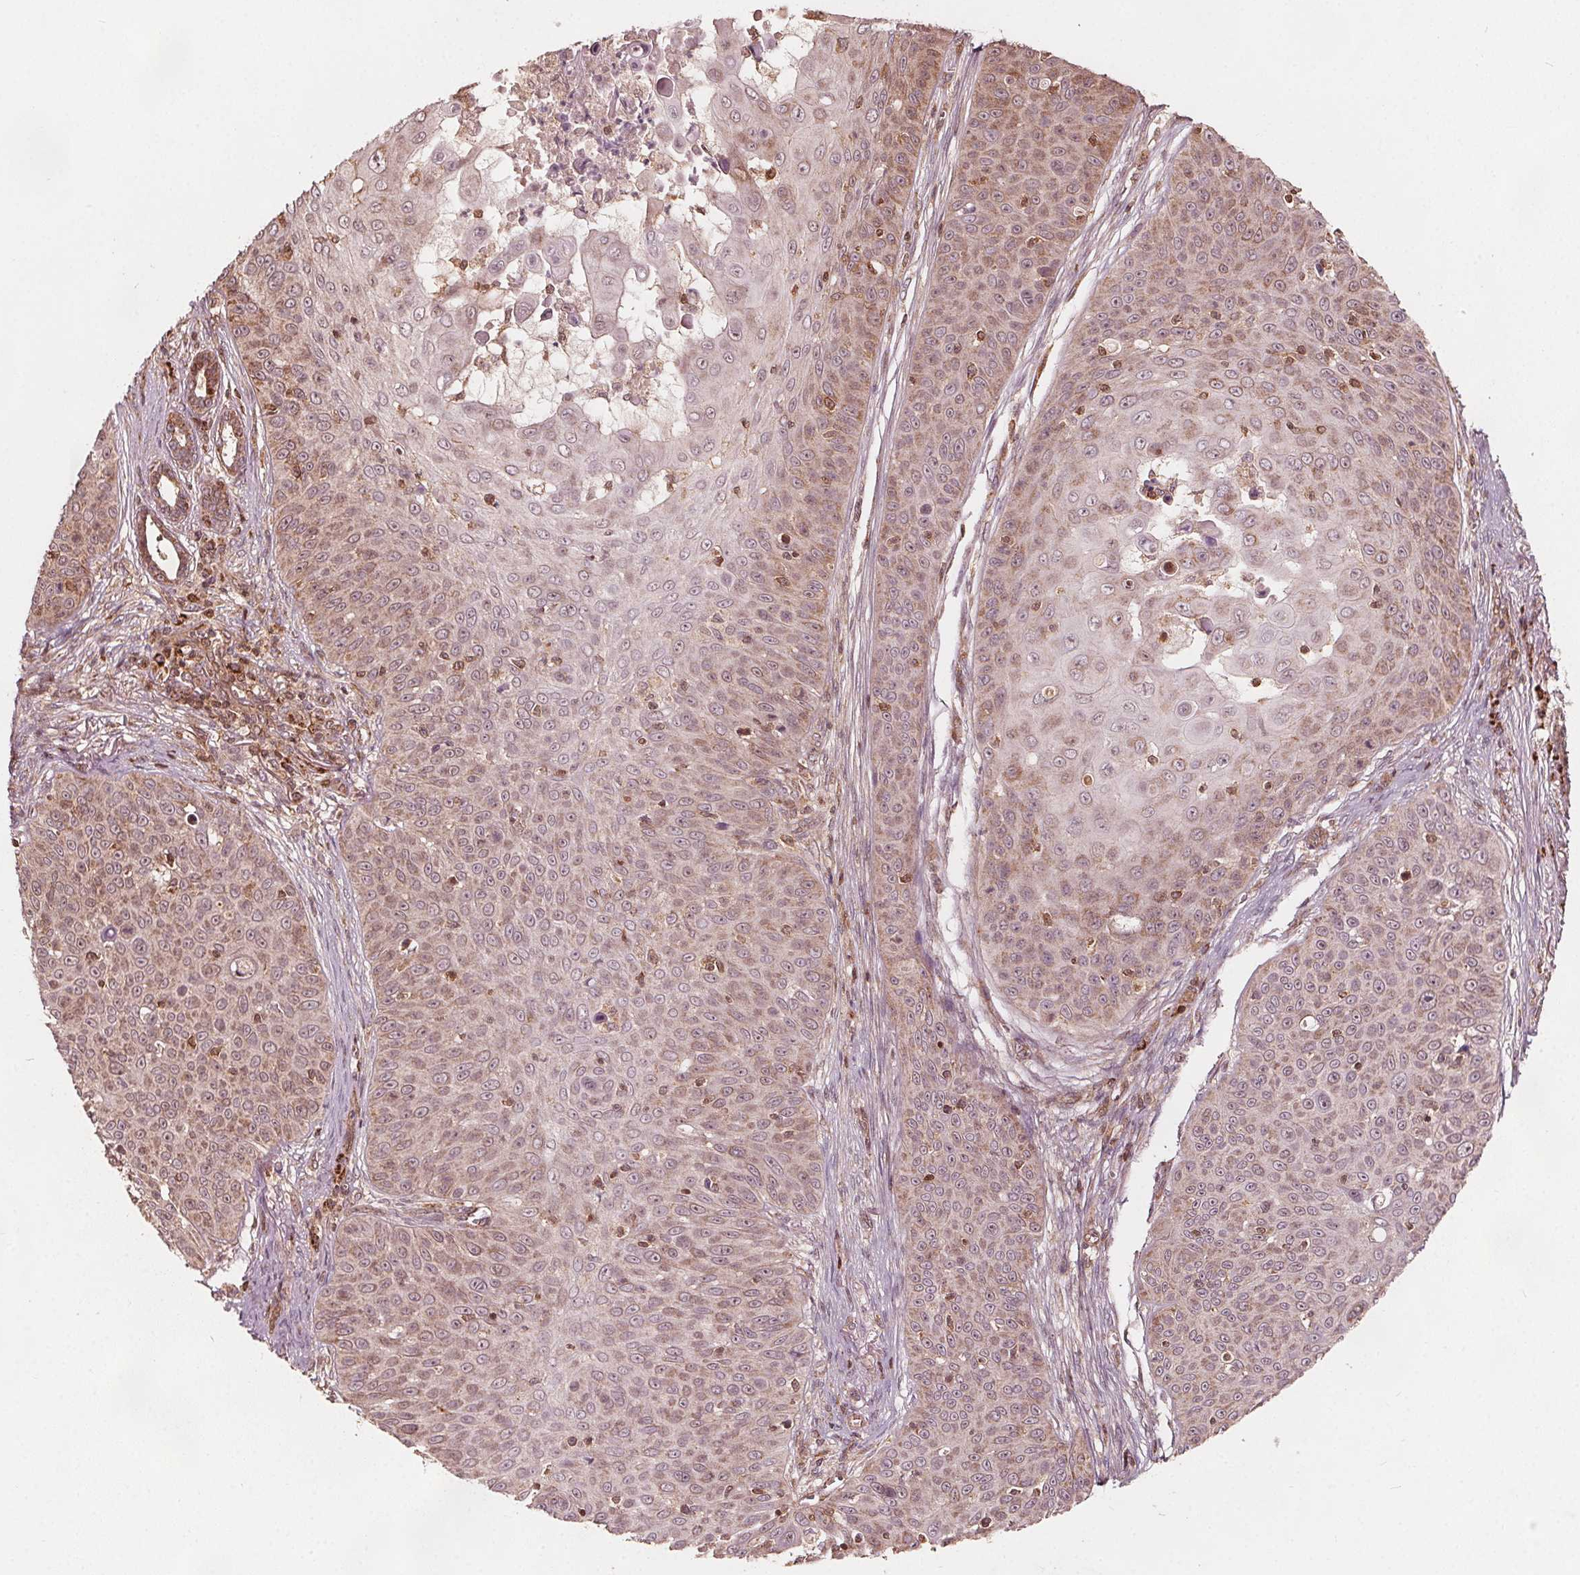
{"staining": {"intensity": "moderate", "quantity": ">75%", "location": "cytoplasmic/membranous"}, "tissue": "skin cancer", "cell_type": "Tumor cells", "image_type": "cancer", "snomed": [{"axis": "morphology", "description": "Squamous cell carcinoma, NOS"}, {"axis": "topography", "description": "Skin"}], "caption": "Brown immunohistochemical staining in human skin squamous cell carcinoma shows moderate cytoplasmic/membranous expression in approximately >75% of tumor cells.", "gene": "AIP", "patient": {"sex": "male", "age": 82}}